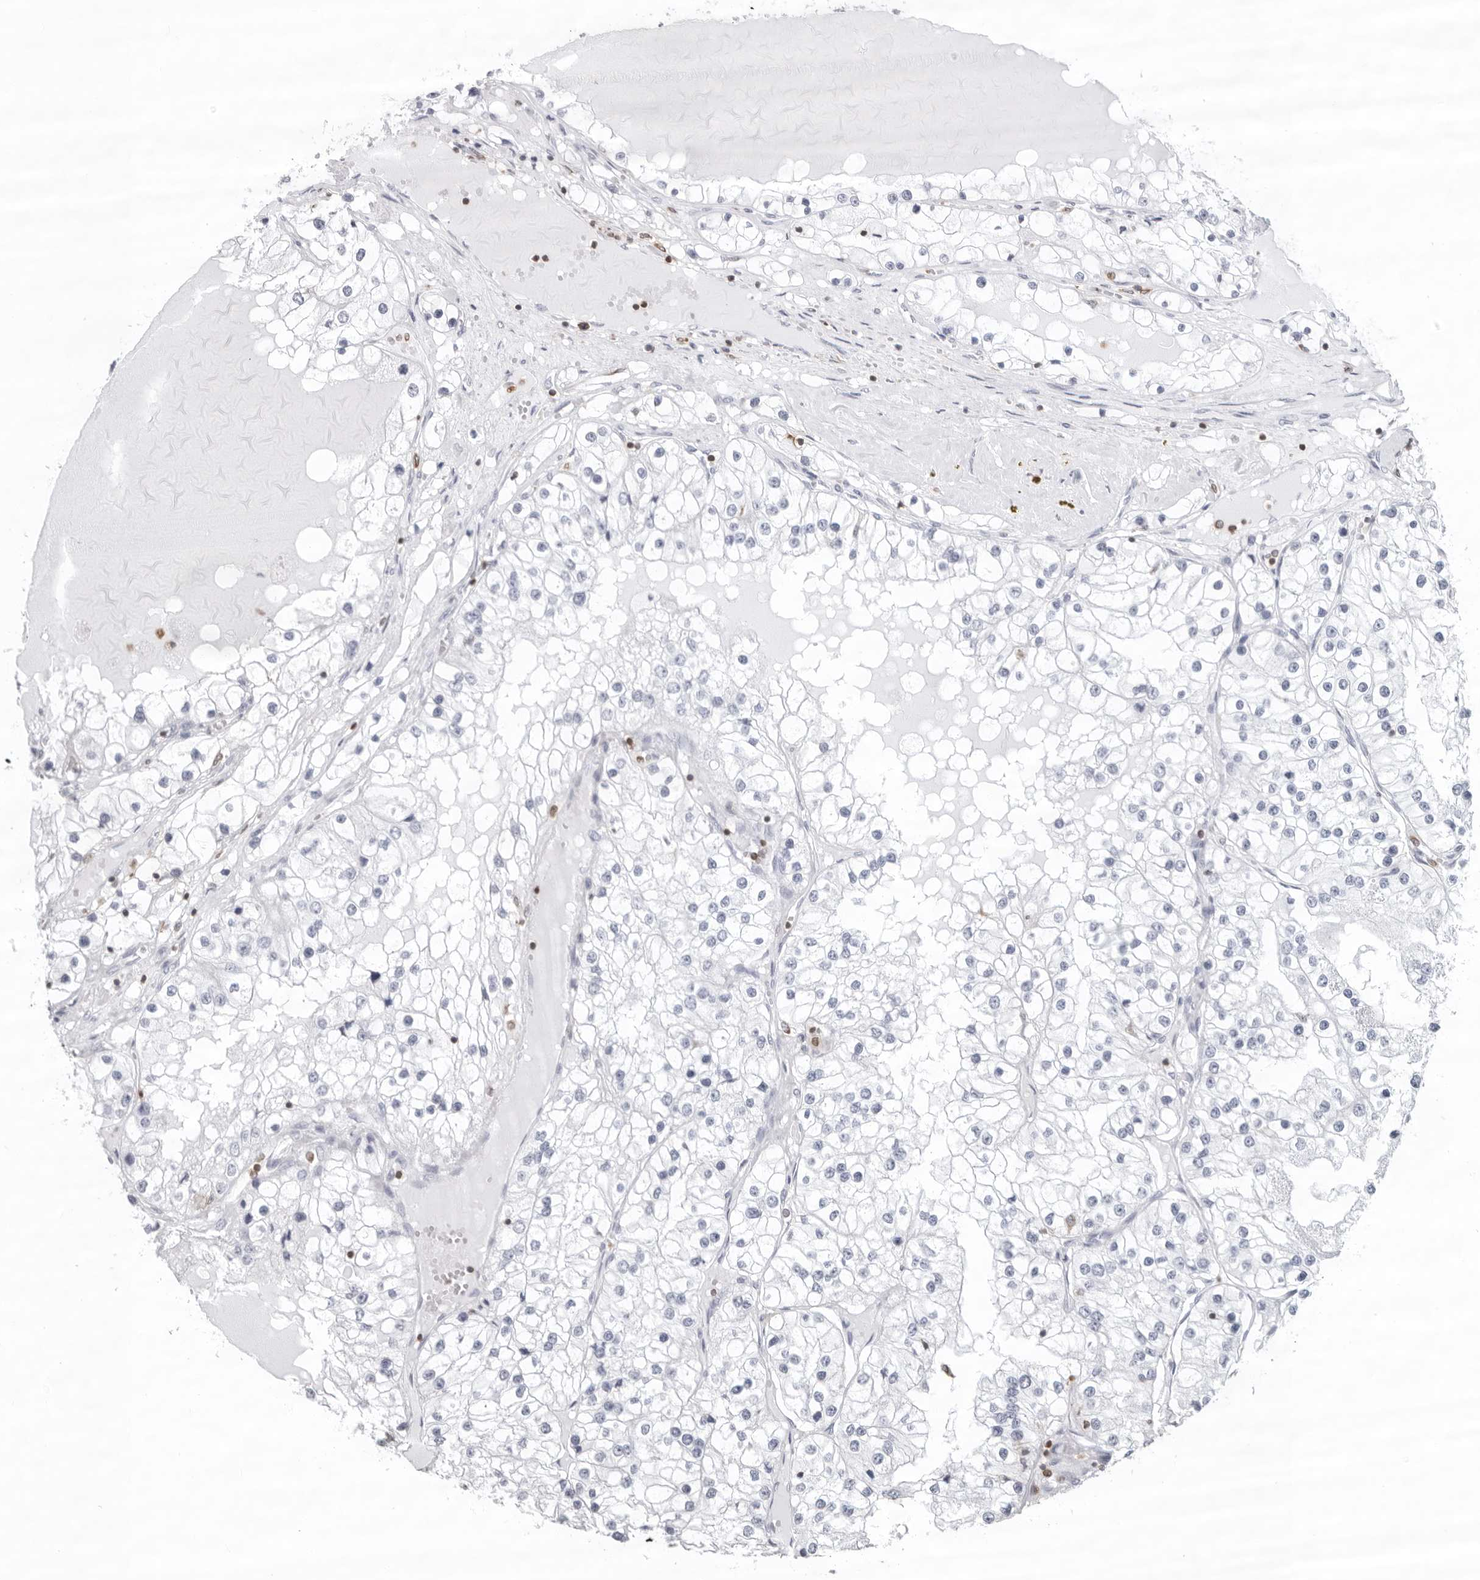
{"staining": {"intensity": "negative", "quantity": "none", "location": "none"}, "tissue": "renal cancer", "cell_type": "Tumor cells", "image_type": "cancer", "snomed": [{"axis": "morphology", "description": "Adenocarcinoma, NOS"}, {"axis": "topography", "description": "Kidney"}], "caption": "A high-resolution photomicrograph shows immunohistochemistry staining of renal adenocarcinoma, which shows no significant positivity in tumor cells. (Brightfield microscopy of DAB IHC at high magnification).", "gene": "FMNL1", "patient": {"sex": "male", "age": 68}}